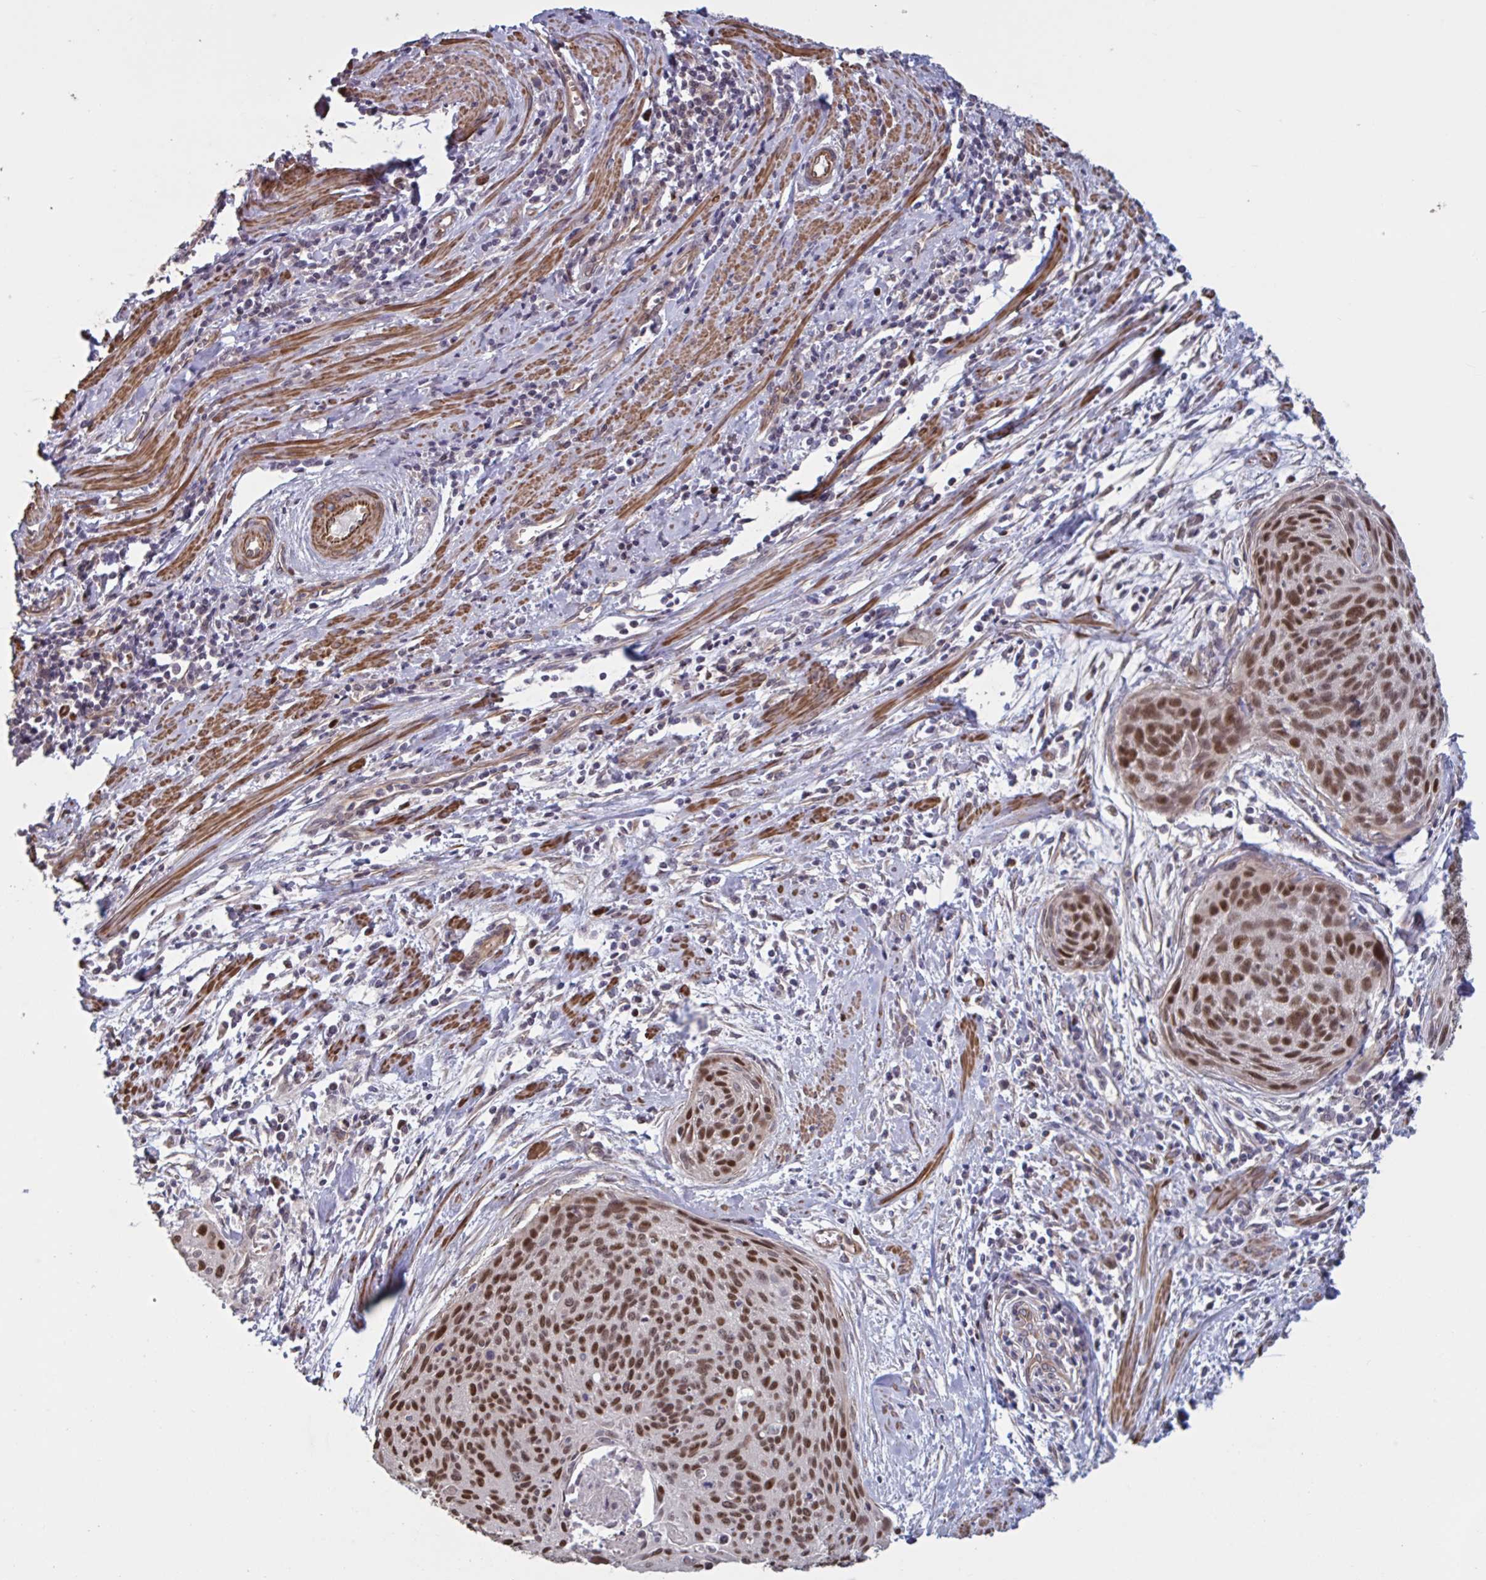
{"staining": {"intensity": "strong", "quantity": ">75%", "location": "nuclear"}, "tissue": "cervical cancer", "cell_type": "Tumor cells", "image_type": "cancer", "snomed": [{"axis": "morphology", "description": "Squamous cell carcinoma, NOS"}, {"axis": "topography", "description": "Cervix"}], "caption": "Brown immunohistochemical staining in human cervical squamous cell carcinoma reveals strong nuclear positivity in about >75% of tumor cells. Nuclei are stained in blue.", "gene": "IPO5", "patient": {"sex": "female", "age": 55}}